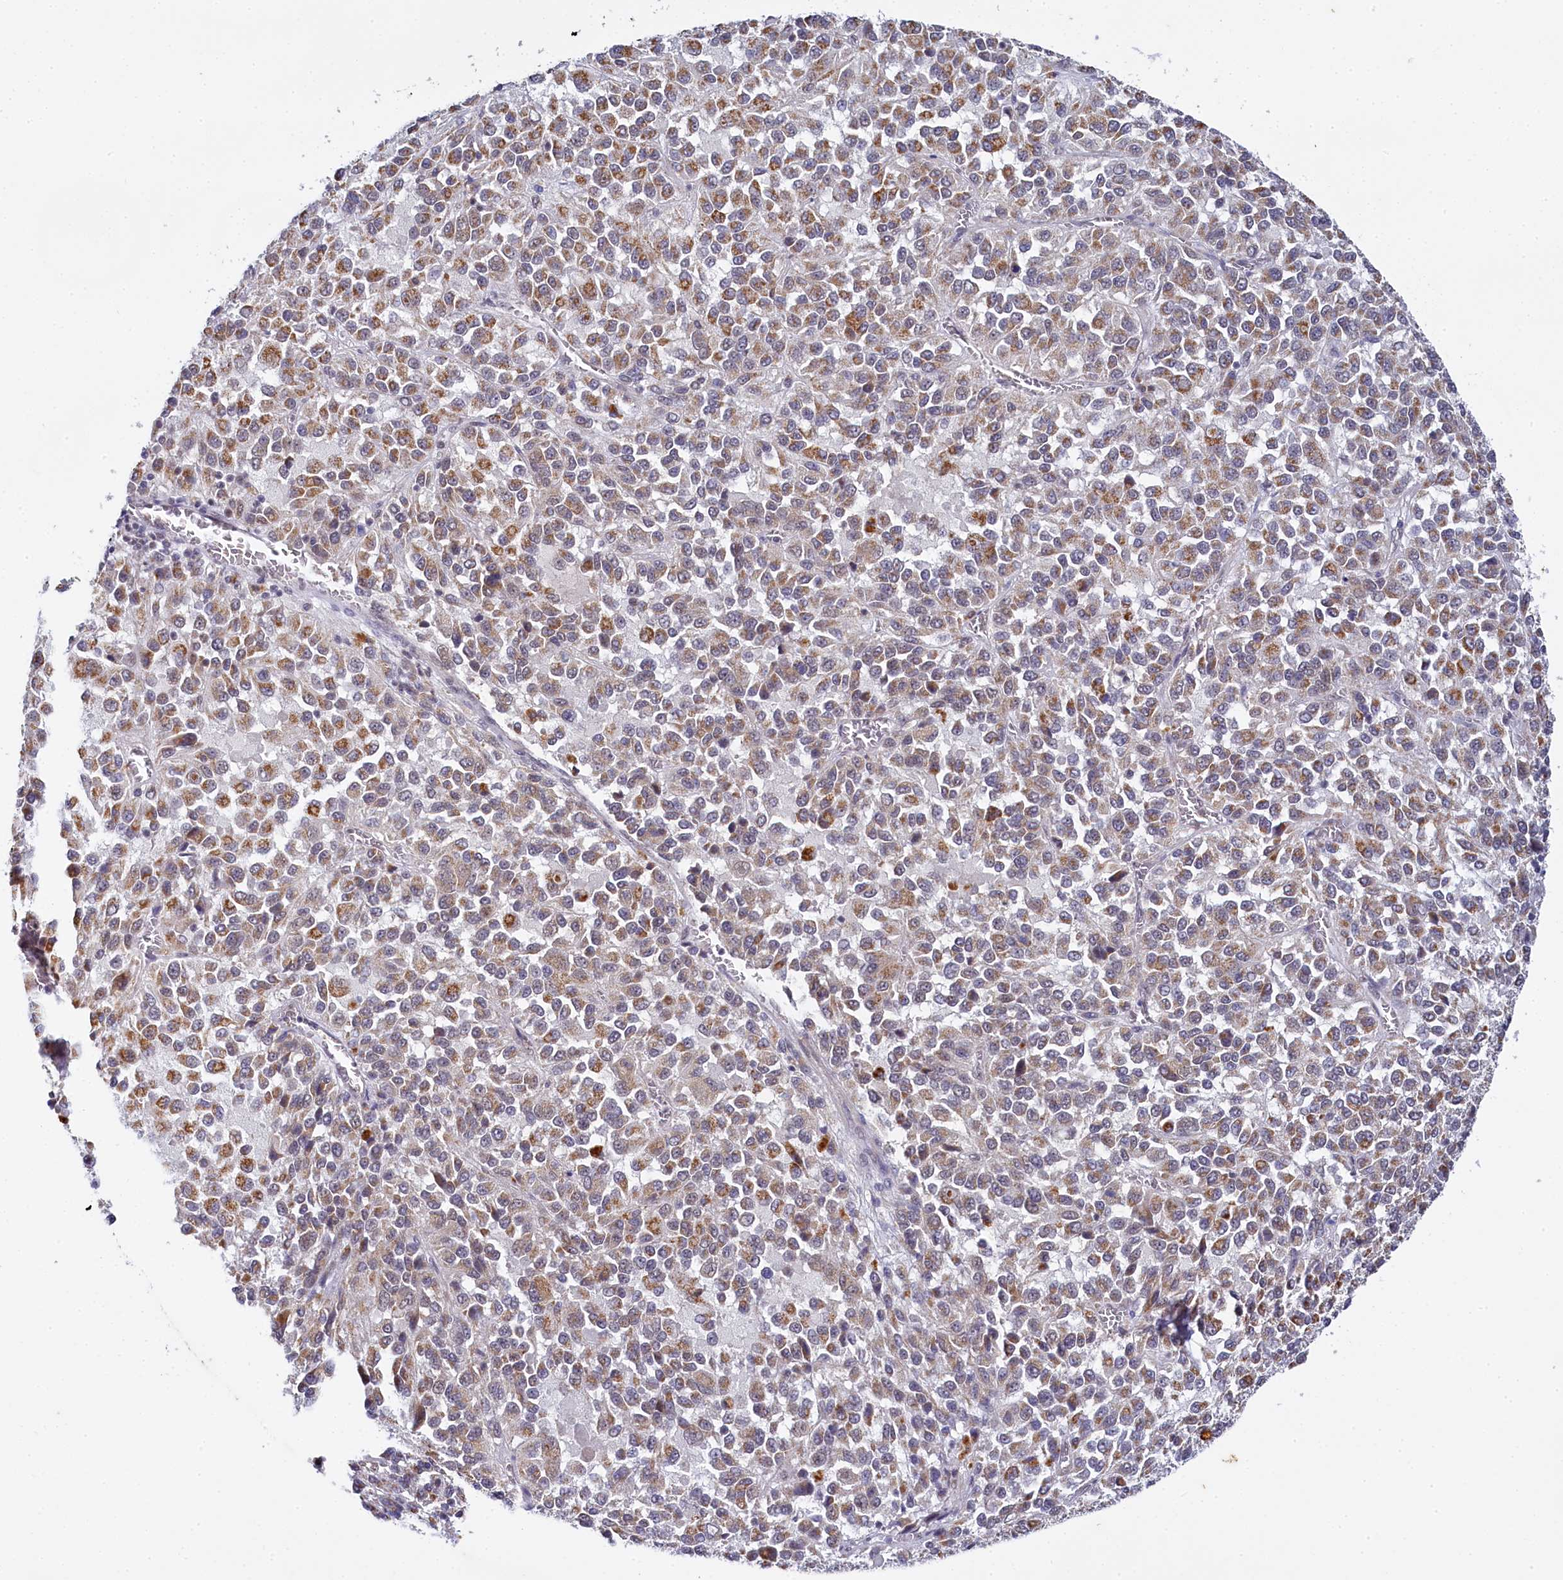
{"staining": {"intensity": "moderate", "quantity": ">75%", "location": "cytoplasmic/membranous"}, "tissue": "melanoma", "cell_type": "Tumor cells", "image_type": "cancer", "snomed": [{"axis": "morphology", "description": "Malignant melanoma, Metastatic site"}, {"axis": "topography", "description": "Lung"}], "caption": "A high-resolution histopathology image shows immunohistochemistry (IHC) staining of melanoma, which reveals moderate cytoplasmic/membranous positivity in about >75% of tumor cells.", "gene": "PPHLN1", "patient": {"sex": "male", "age": 64}}